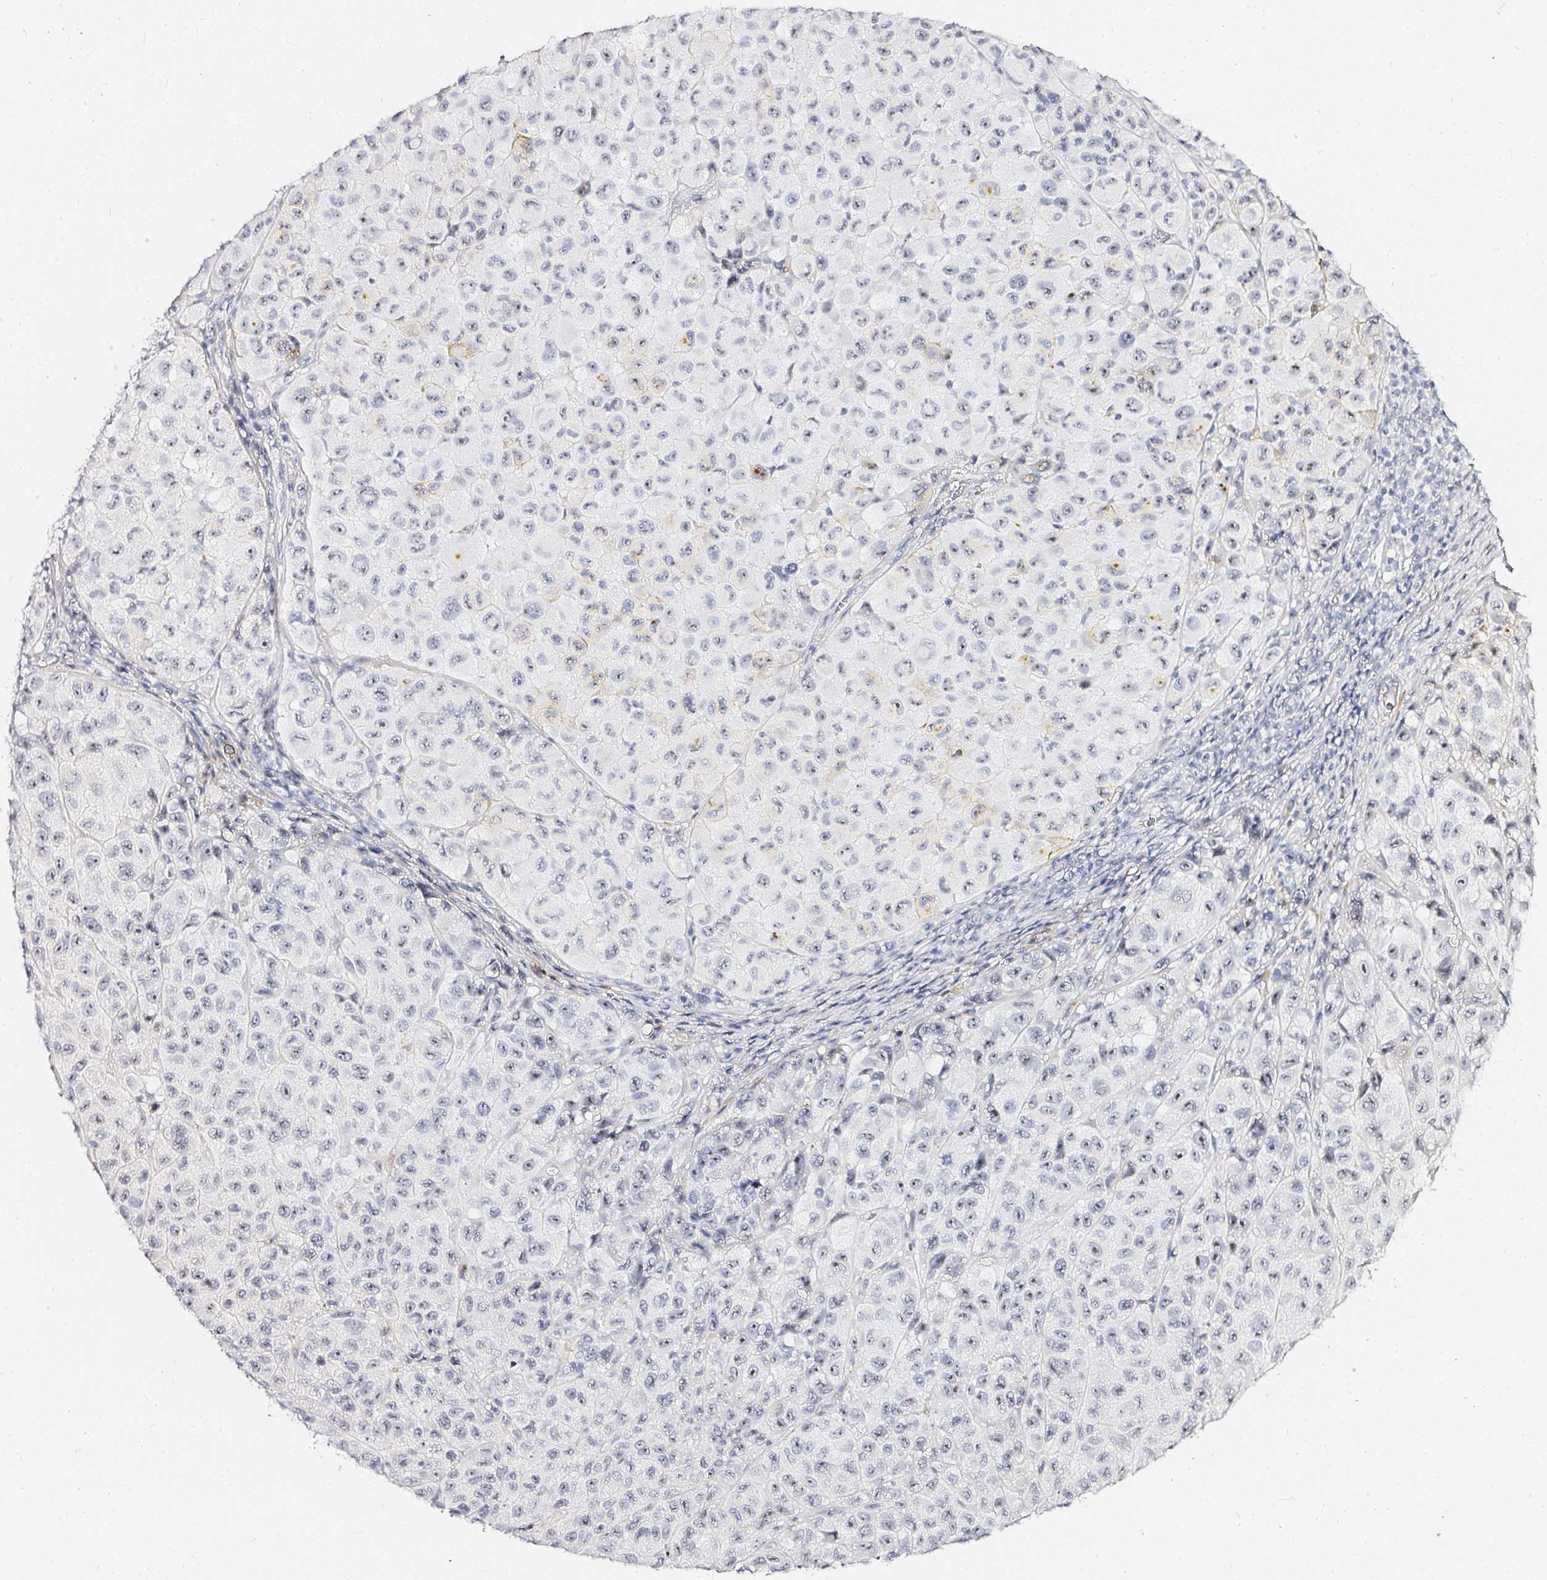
{"staining": {"intensity": "negative", "quantity": "none", "location": "none"}, "tissue": "melanoma", "cell_type": "Tumor cells", "image_type": "cancer", "snomed": [{"axis": "morphology", "description": "Malignant melanoma, NOS"}, {"axis": "topography", "description": "Skin"}], "caption": "Histopathology image shows no significant protein positivity in tumor cells of malignant melanoma.", "gene": "ACAN", "patient": {"sex": "male", "age": 93}}